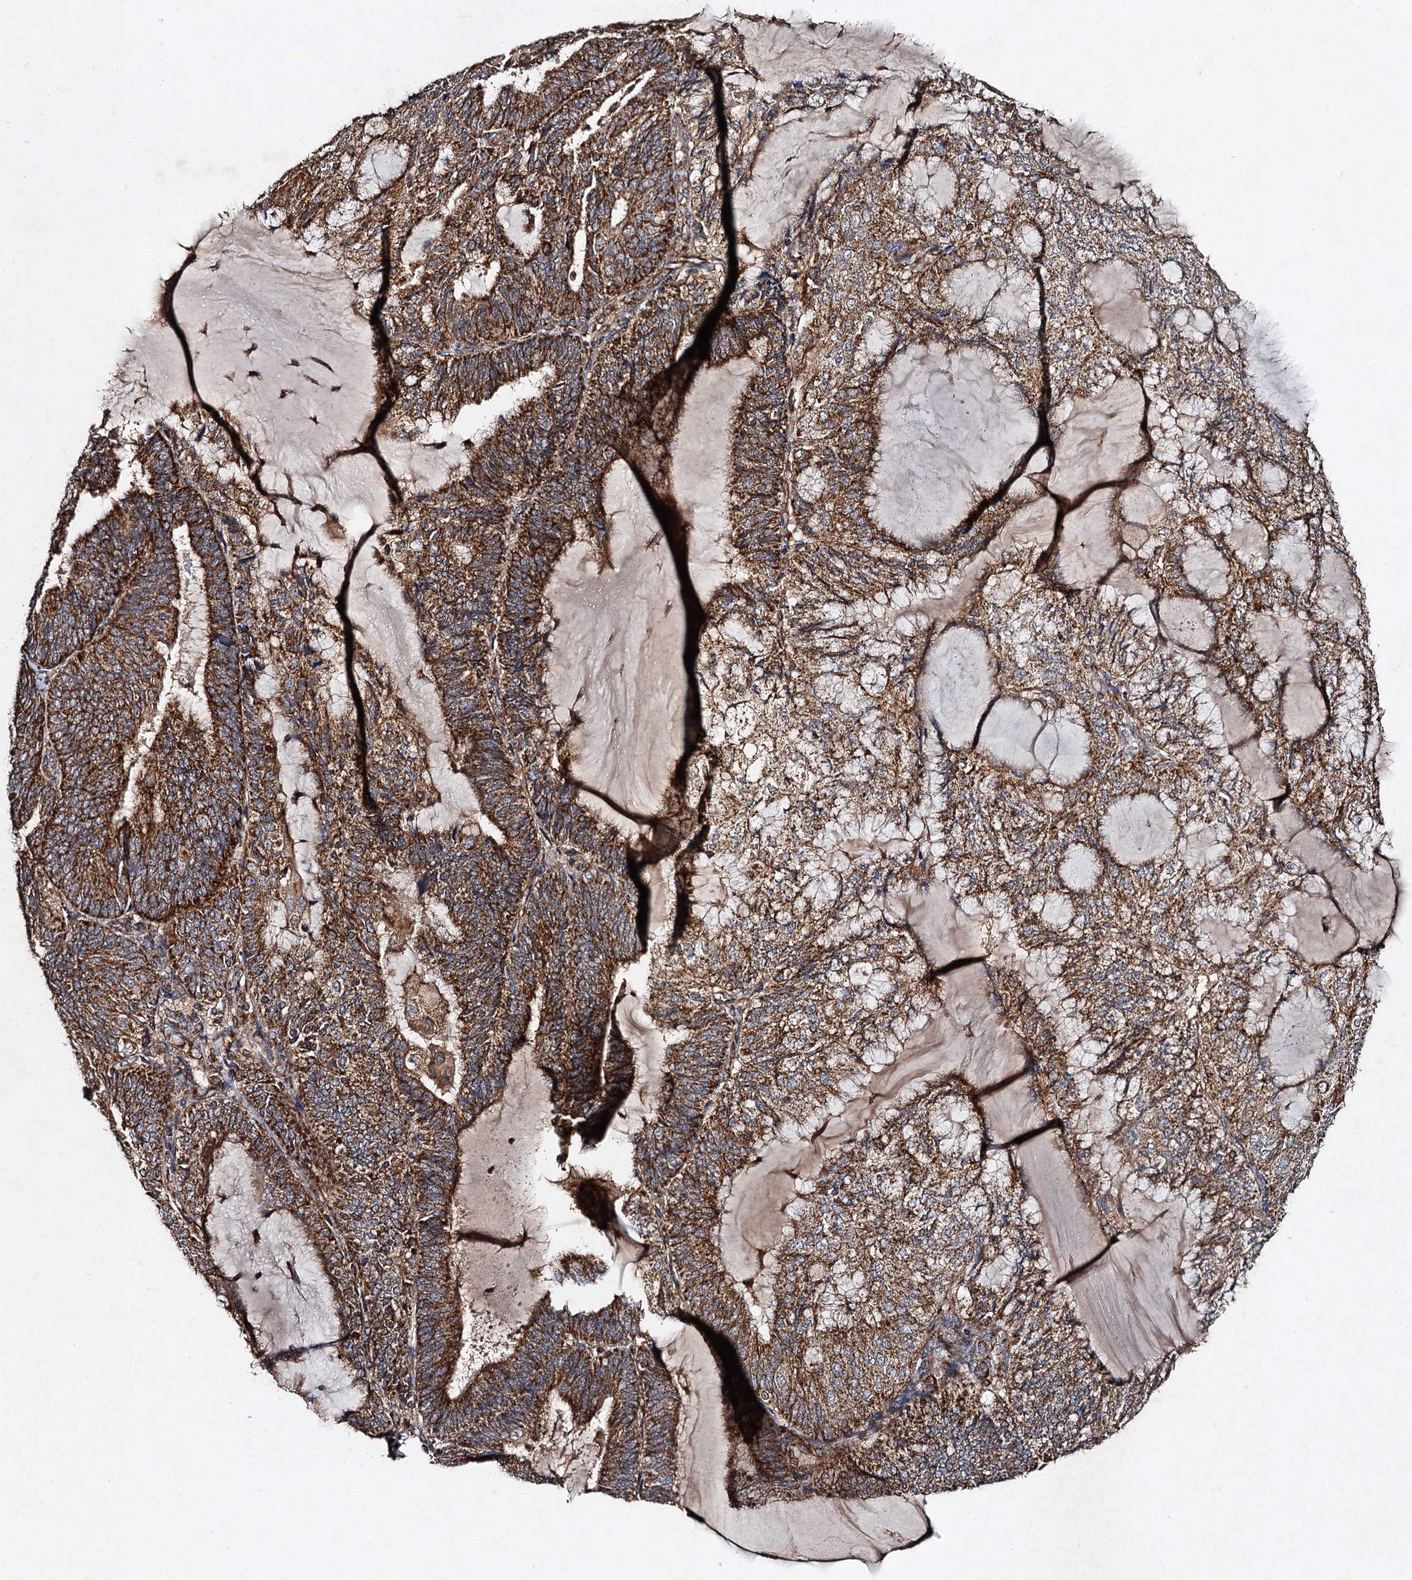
{"staining": {"intensity": "strong", "quantity": ">75%", "location": "cytoplasmic/membranous"}, "tissue": "endometrial cancer", "cell_type": "Tumor cells", "image_type": "cancer", "snomed": [{"axis": "morphology", "description": "Adenocarcinoma, NOS"}, {"axis": "topography", "description": "Endometrium"}], "caption": "Protein expression by IHC displays strong cytoplasmic/membranous staining in approximately >75% of tumor cells in endometrial adenocarcinoma.", "gene": "NDUFA13", "patient": {"sex": "female", "age": 81}}